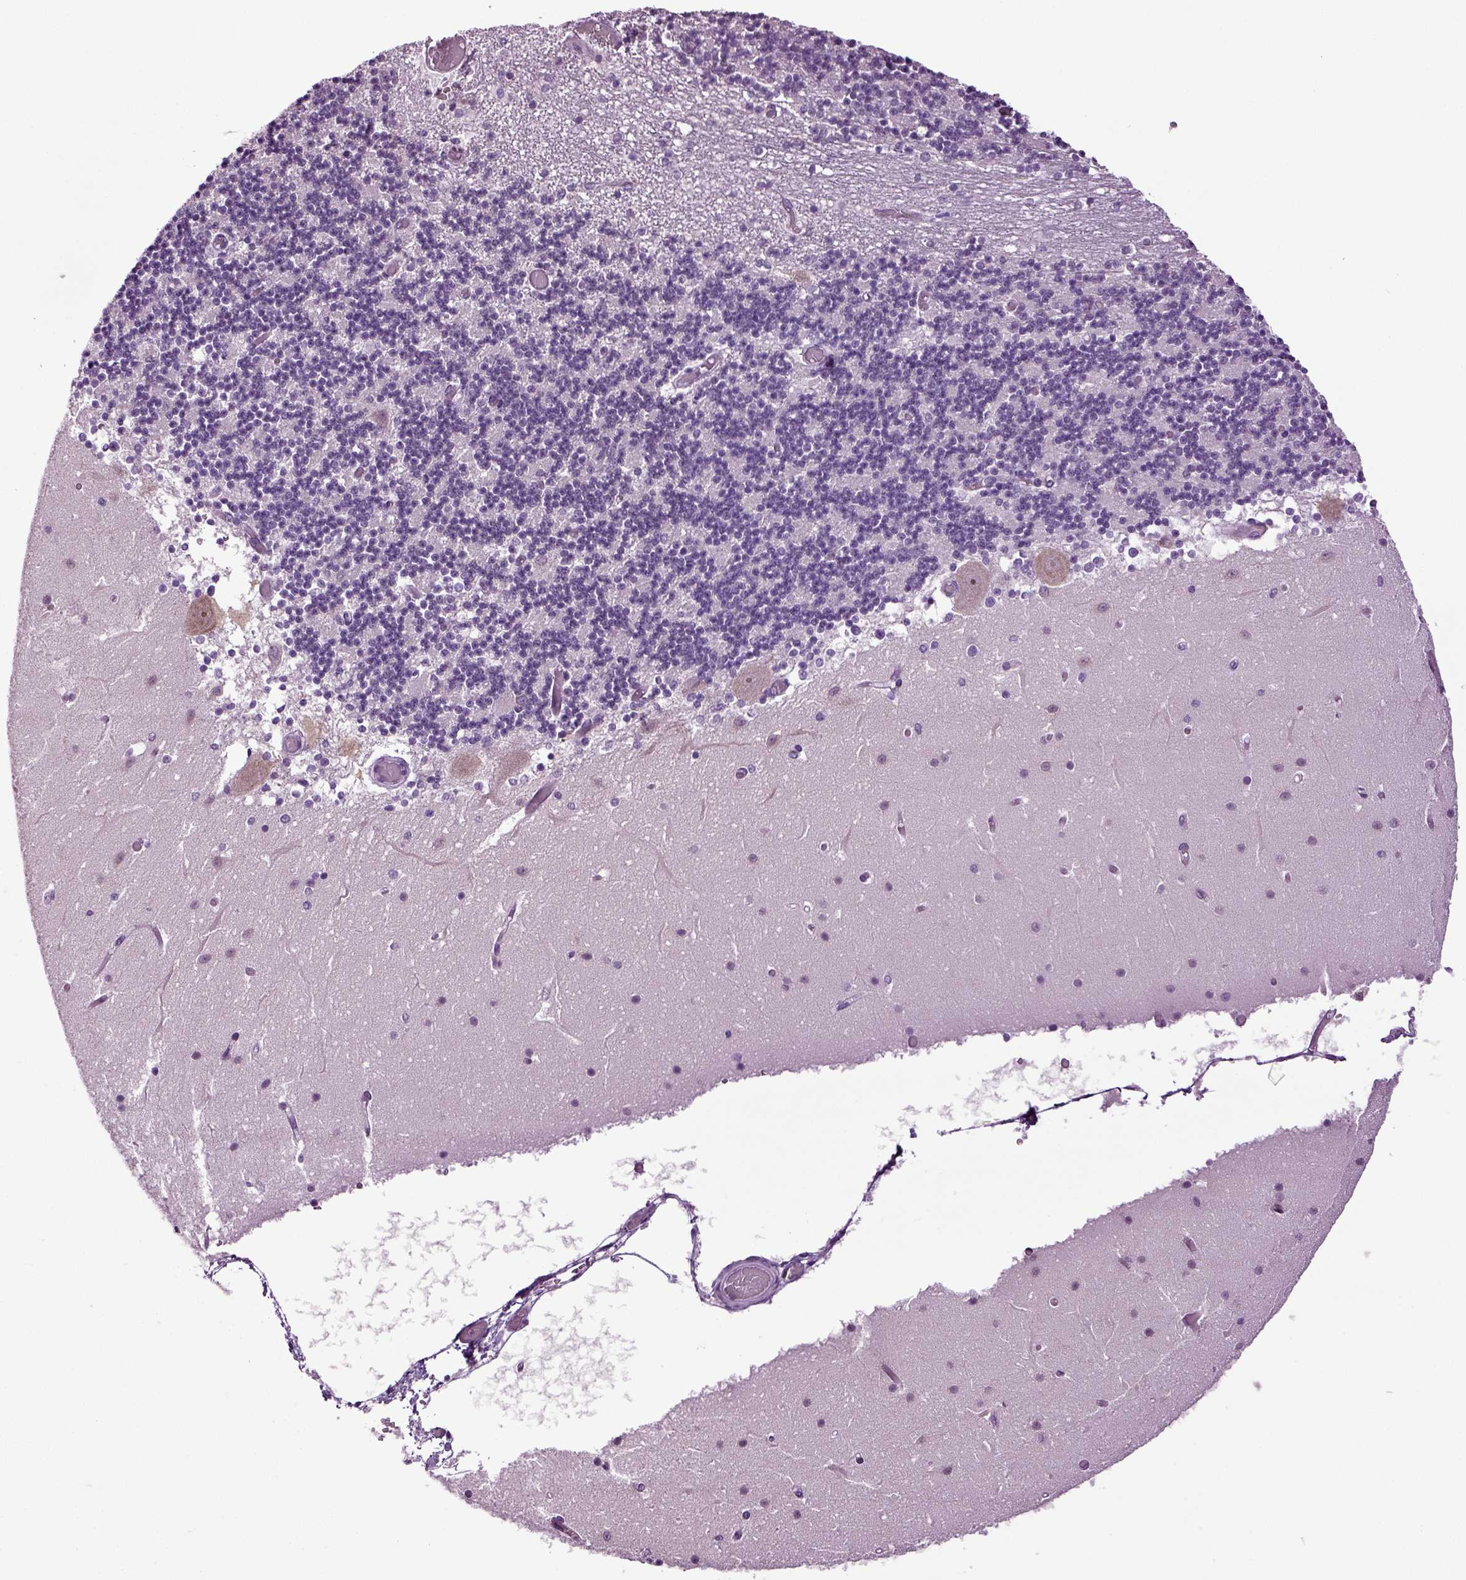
{"staining": {"intensity": "negative", "quantity": "none", "location": "none"}, "tissue": "cerebellum", "cell_type": "Cells in granular layer", "image_type": "normal", "snomed": [{"axis": "morphology", "description": "Normal tissue, NOS"}, {"axis": "topography", "description": "Cerebellum"}], "caption": "The photomicrograph displays no staining of cells in granular layer in unremarkable cerebellum. Brightfield microscopy of immunohistochemistry (IHC) stained with DAB (brown) and hematoxylin (blue), captured at high magnification.", "gene": "PLCH2", "patient": {"sex": "female", "age": 28}}